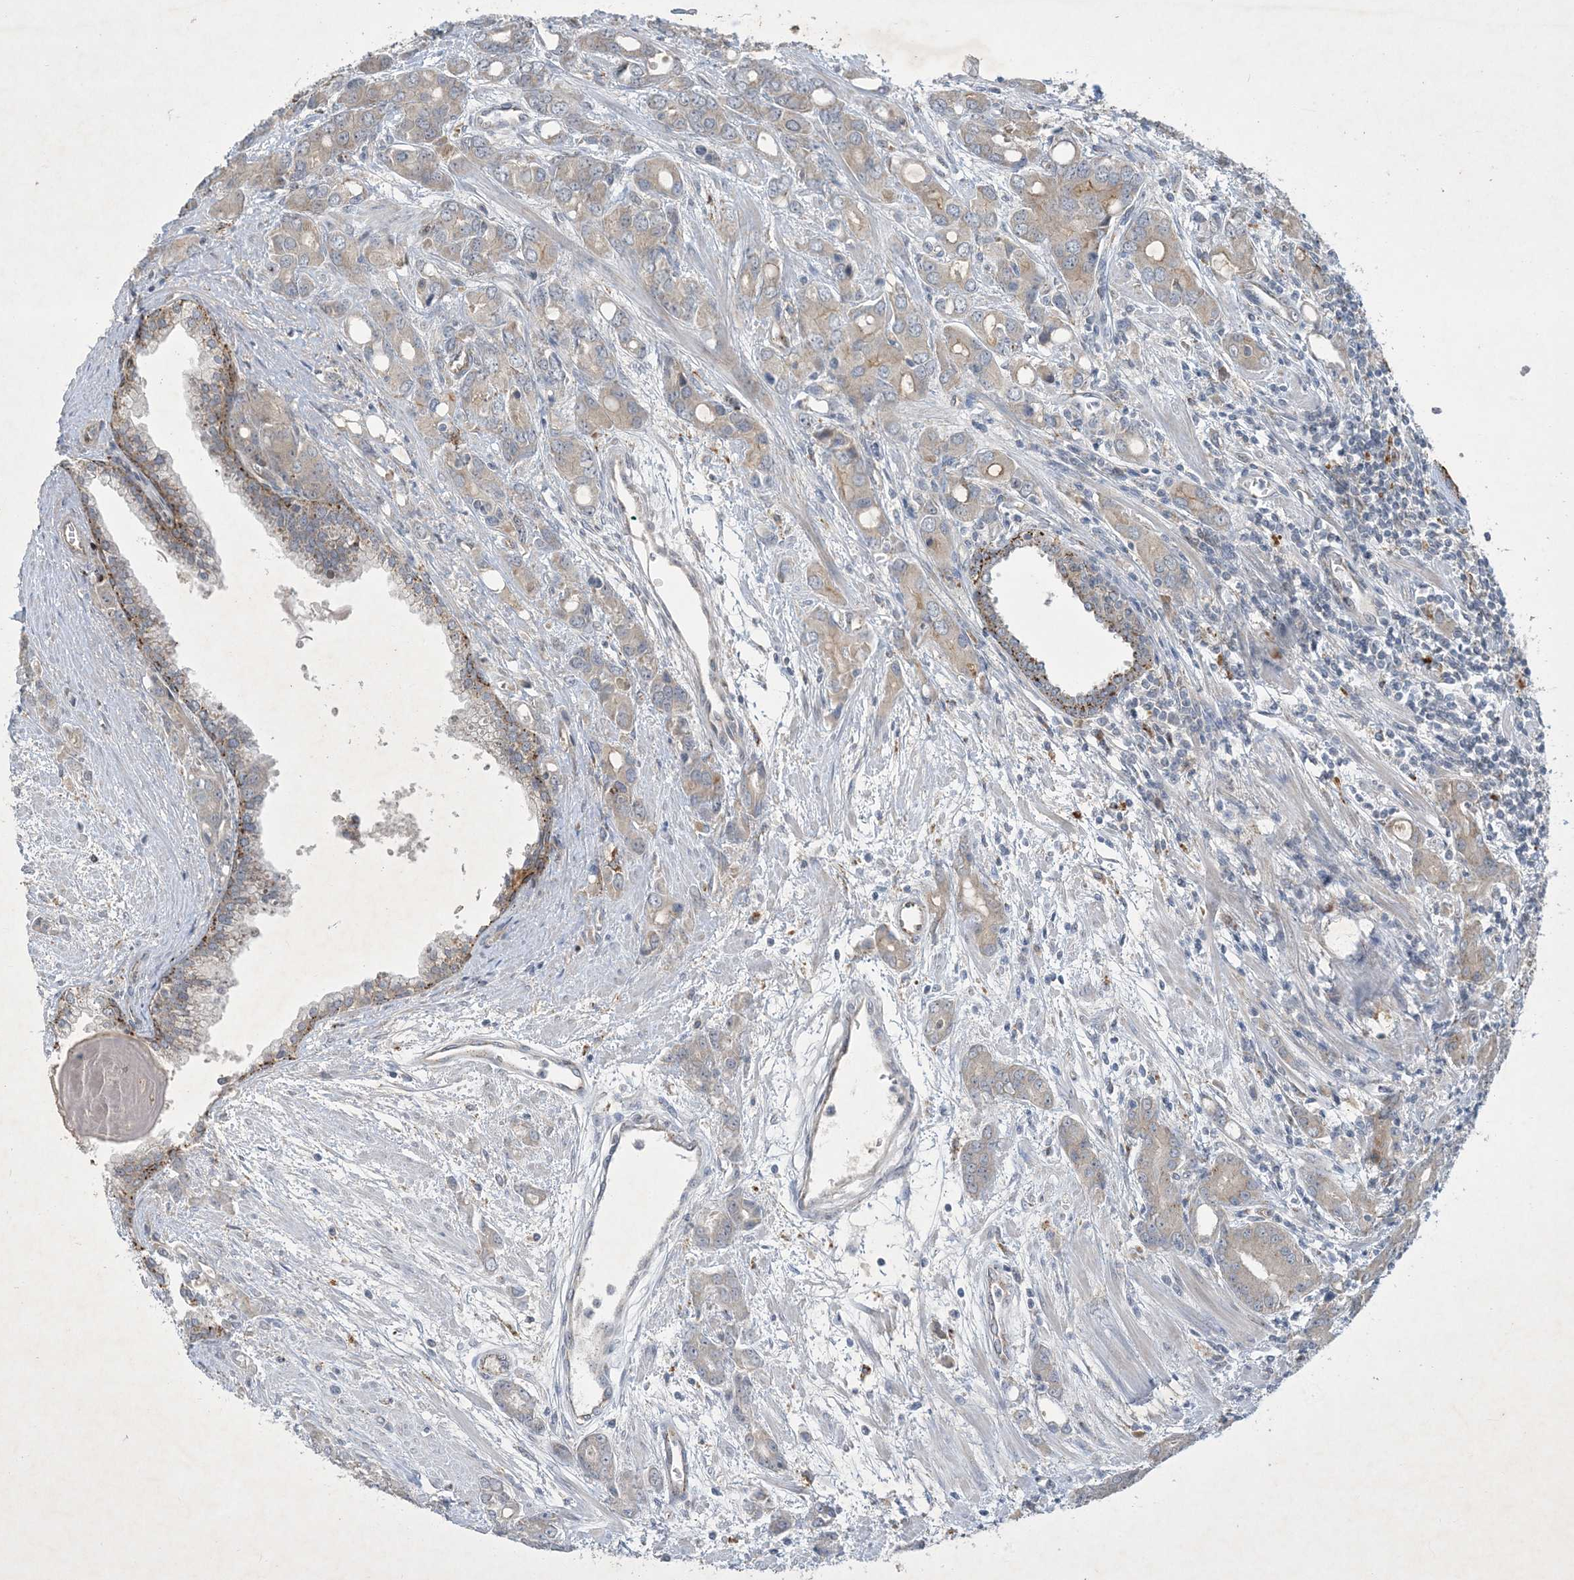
{"staining": {"intensity": "weak", "quantity": "<25%", "location": "cytoplasmic/membranous"}, "tissue": "prostate cancer", "cell_type": "Tumor cells", "image_type": "cancer", "snomed": [{"axis": "morphology", "description": "Adenocarcinoma, High grade"}, {"axis": "topography", "description": "Prostate"}], "caption": "A micrograph of prostate cancer (adenocarcinoma (high-grade)) stained for a protein reveals no brown staining in tumor cells.", "gene": "MRPS18A", "patient": {"sex": "male", "age": 62}}